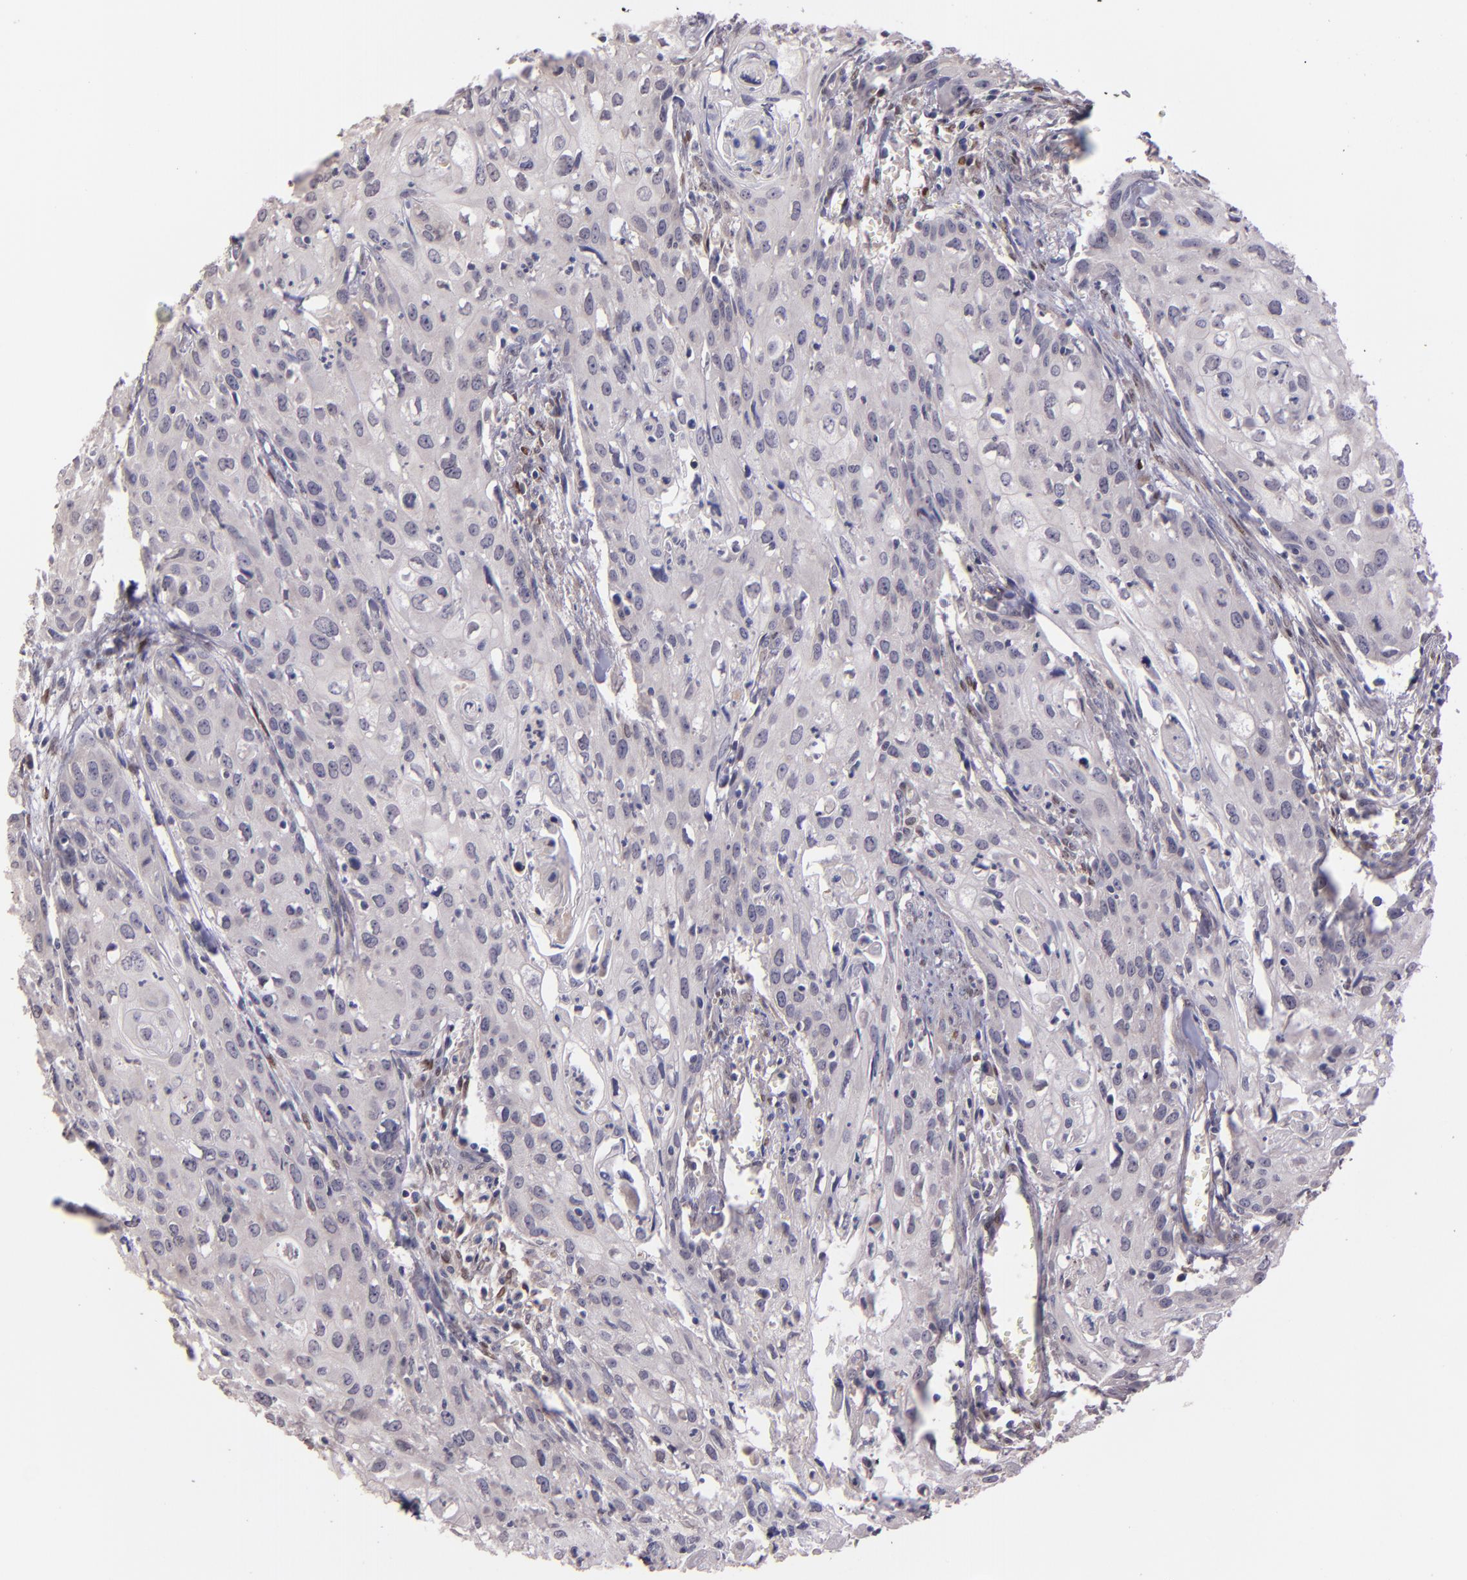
{"staining": {"intensity": "weak", "quantity": "<25%", "location": "cytoplasmic/membranous"}, "tissue": "urothelial cancer", "cell_type": "Tumor cells", "image_type": "cancer", "snomed": [{"axis": "morphology", "description": "Urothelial carcinoma, High grade"}, {"axis": "topography", "description": "Urinary bladder"}], "caption": "High-grade urothelial carcinoma was stained to show a protein in brown. There is no significant expression in tumor cells.", "gene": "NUP62CL", "patient": {"sex": "male", "age": 54}}